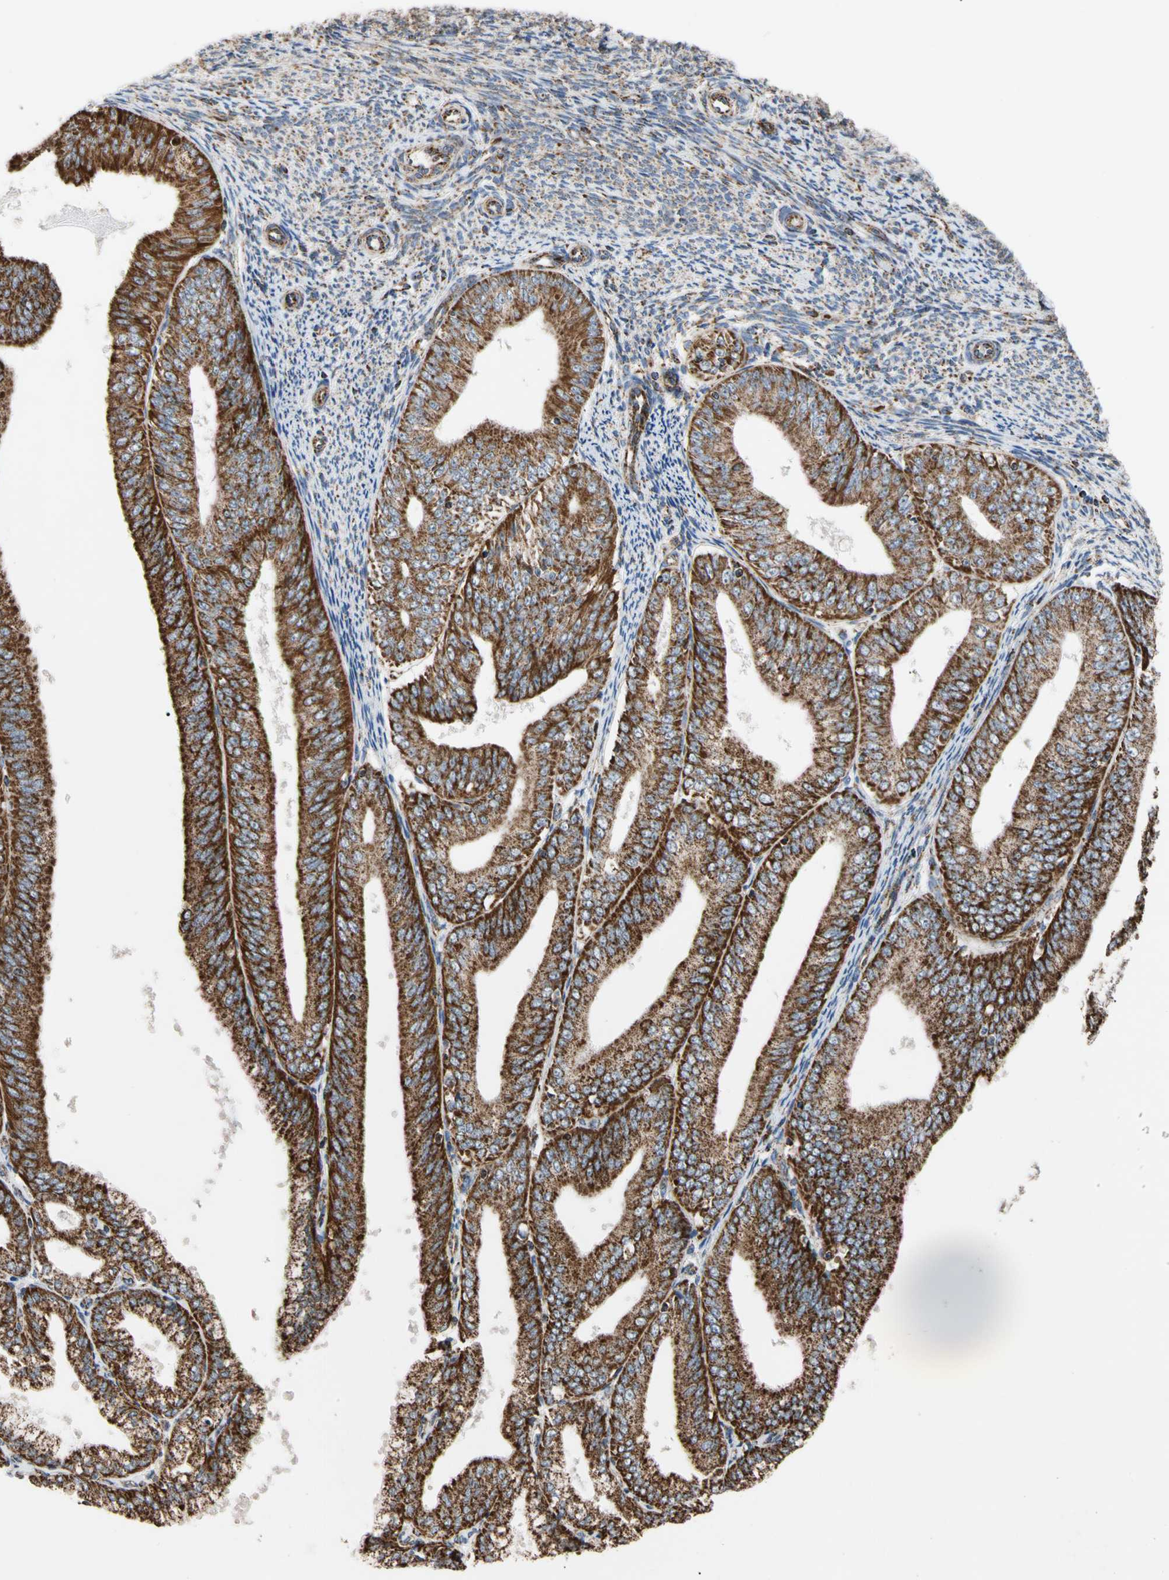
{"staining": {"intensity": "strong", "quantity": ">75%", "location": "cytoplasmic/membranous"}, "tissue": "endometrial cancer", "cell_type": "Tumor cells", "image_type": "cancer", "snomed": [{"axis": "morphology", "description": "Adenocarcinoma, NOS"}, {"axis": "topography", "description": "Endometrium"}], "caption": "High-magnification brightfield microscopy of endometrial cancer stained with DAB (brown) and counterstained with hematoxylin (blue). tumor cells exhibit strong cytoplasmic/membranous staining is appreciated in about>75% of cells. The protein is stained brown, and the nuclei are stained in blue (DAB IHC with brightfield microscopy, high magnification).", "gene": "FAM110B", "patient": {"sex": "female", "age": 63}}